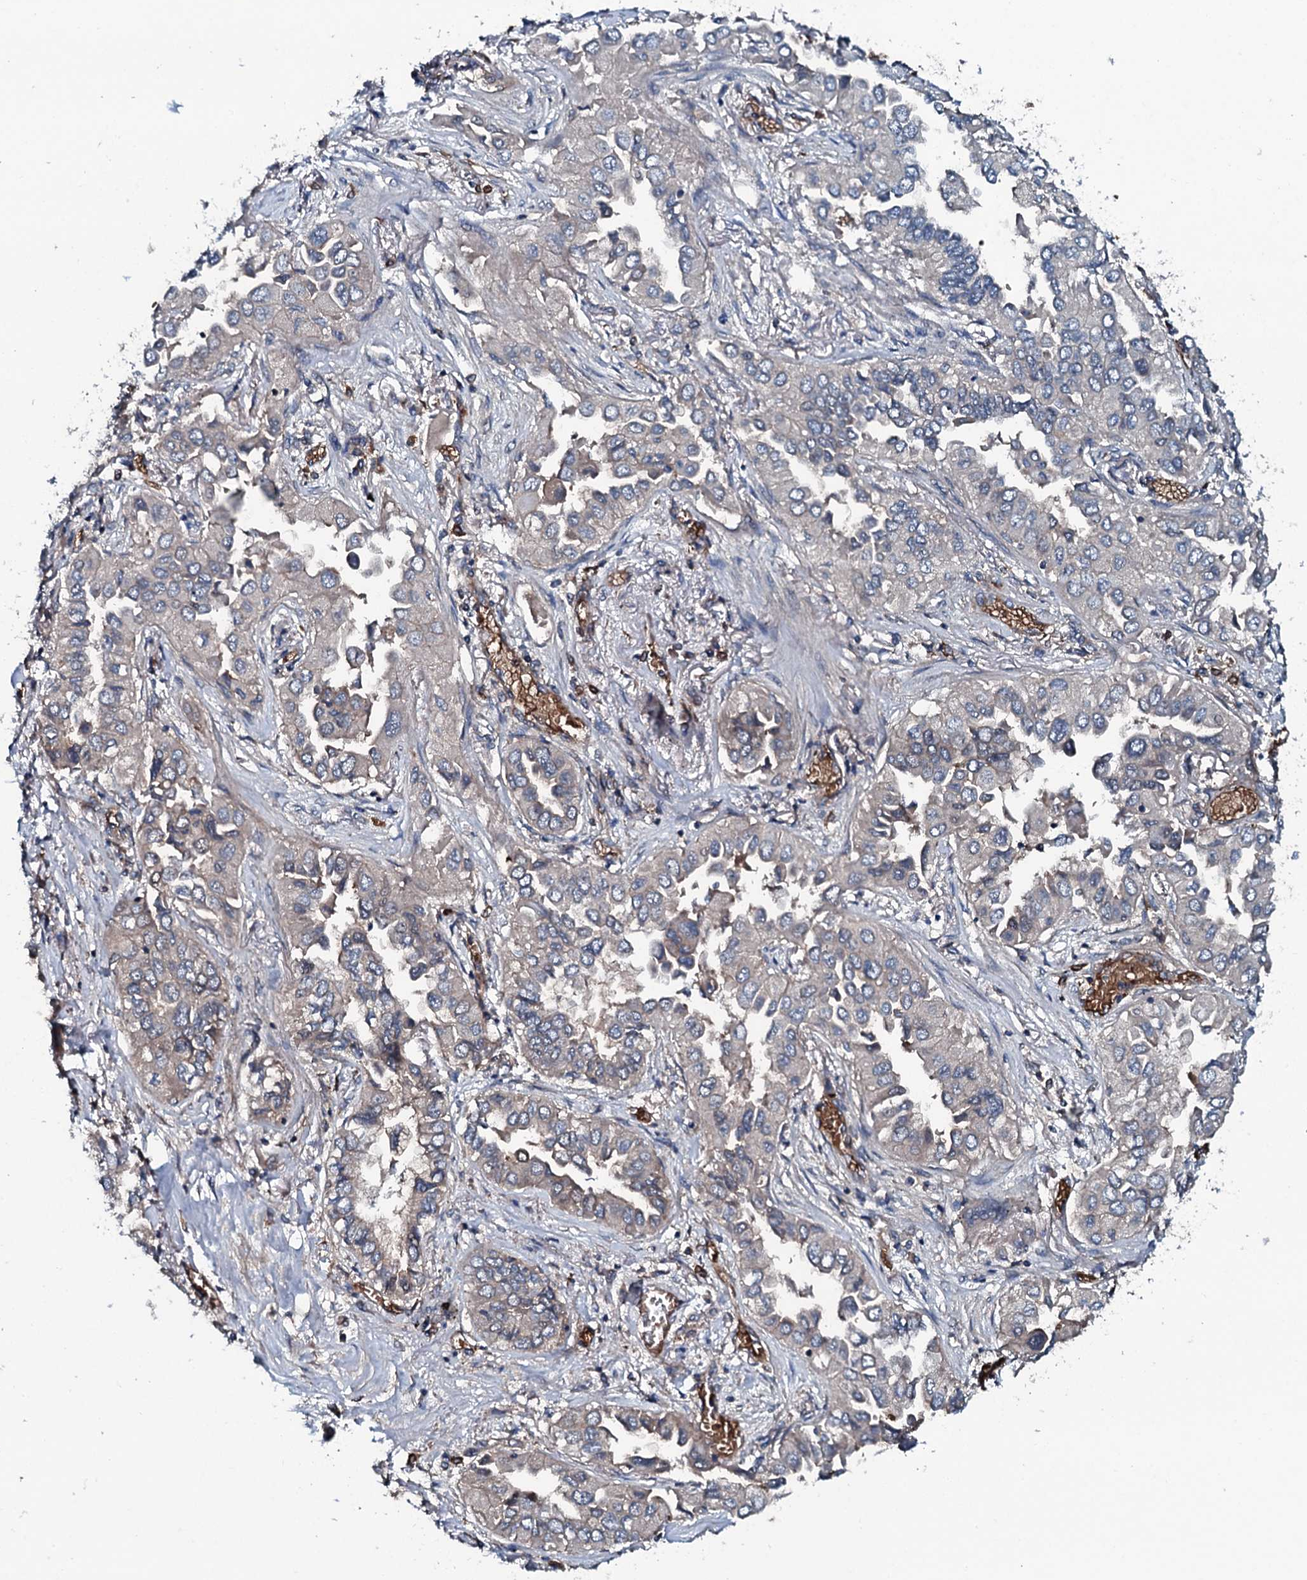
{"staining": {"intensity": "moderate", "quantity": "25%-75%", "location": "cytoplasmic/membranous"}, "tissue": "lung cancer", "cell_type": "Tumor cells", "image_type": "cancer", "snomed": [{"axis": "morphology", "description": "Adenocarcinoma, NOS"}, {"axis": "topography", "description": "Lung"}], "caption": "Immunohistochemical staining of lung adenocarcinoma reveals medium levels of moderate cytoplasmic/membranous positivity in approximately 25%-75% of tumor cells.", "gene": "TRIM7", "patient": {"sex": "female", "age": 76}}